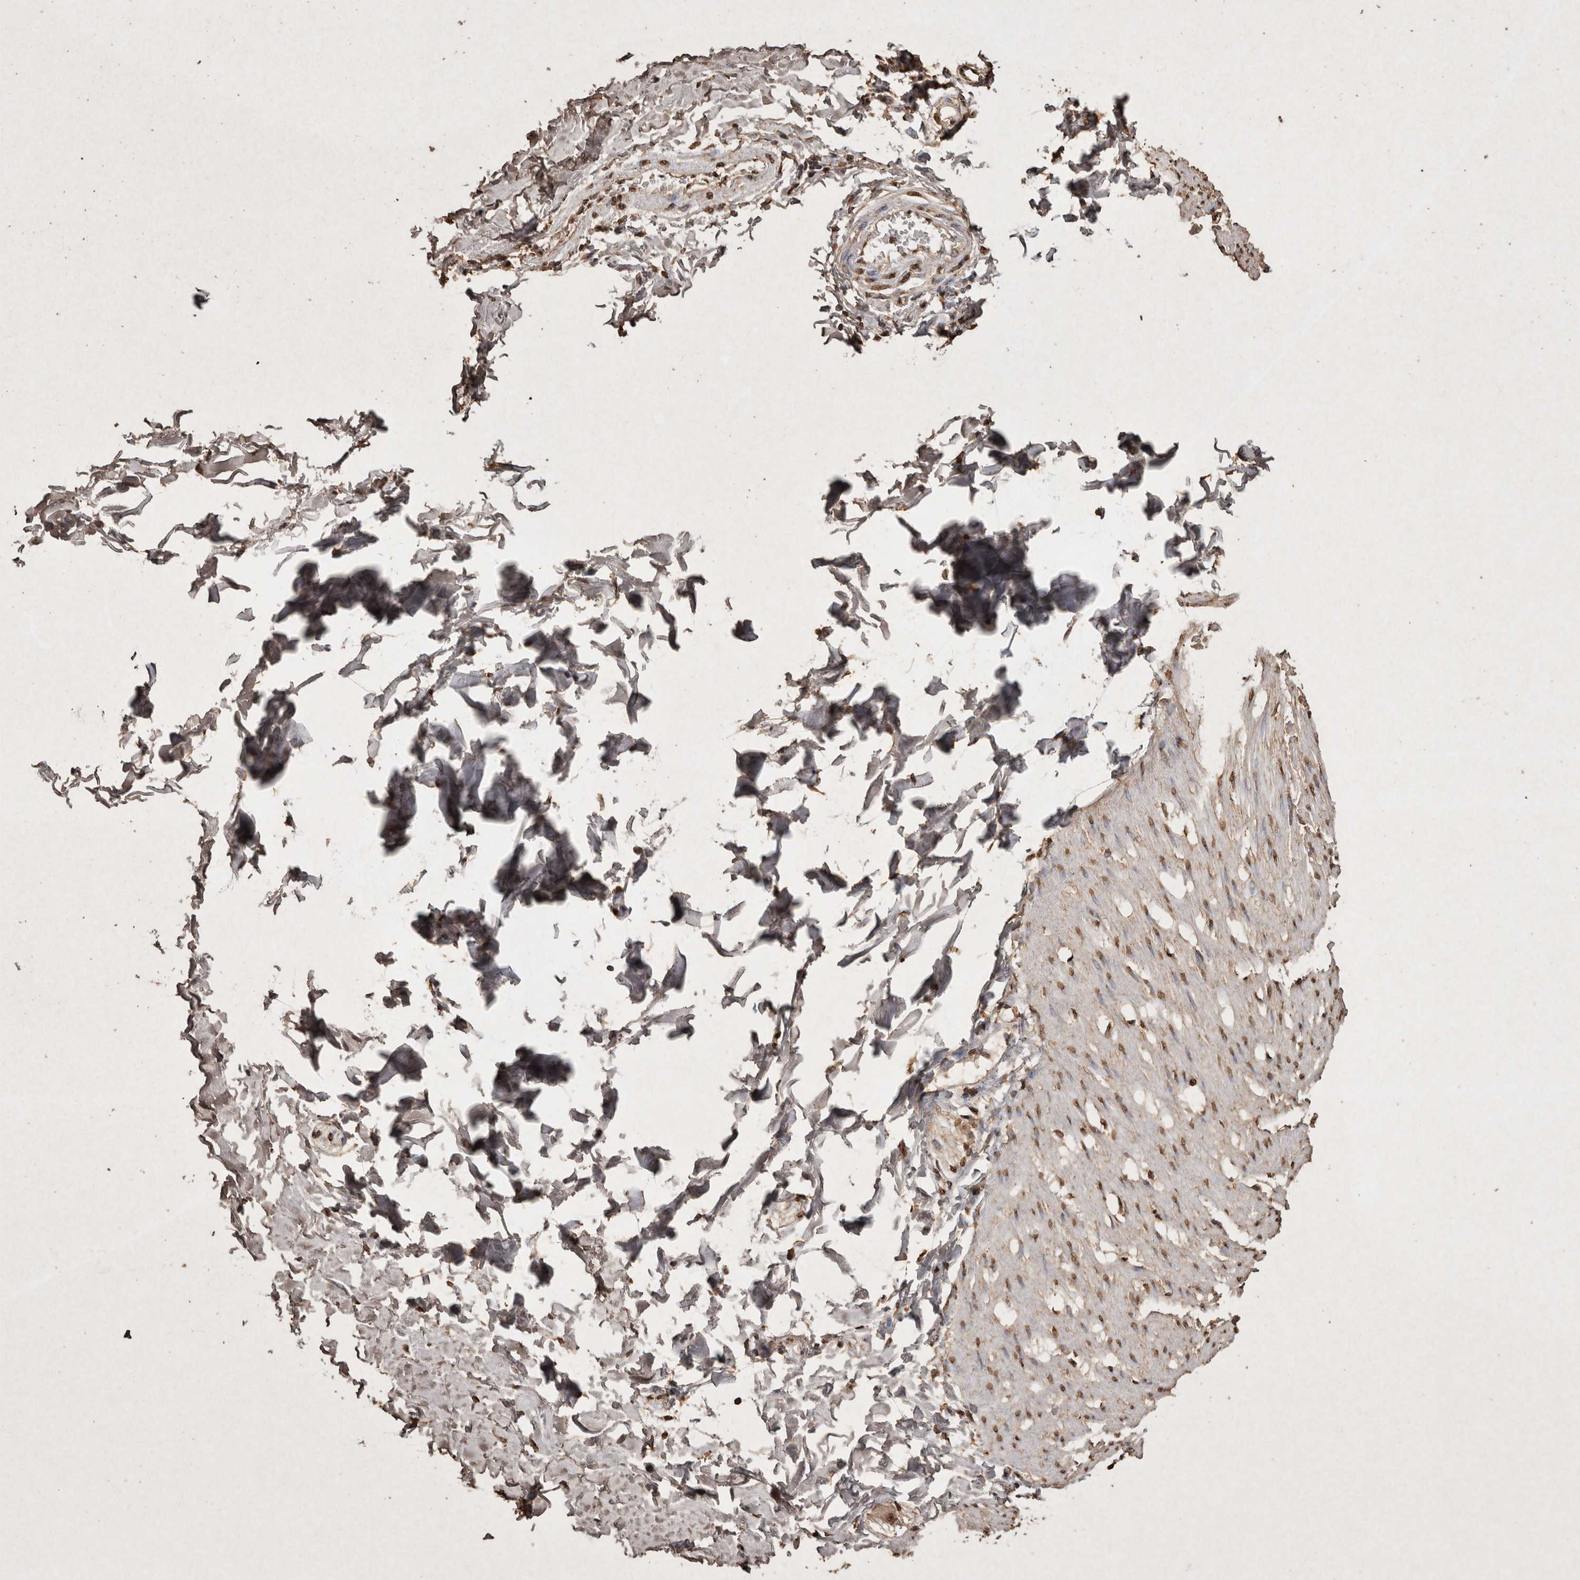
{"staining": {"intensity": "moderate", "quantity": ">75%", "location": "nuclear"}, "tissue": "smooth muscle", "cell_type": "Smooth muscle cells", "image_type": "normal", "snomed": [{"axis": "morphology", "description": "Normal tissue, NOS"}, {"axis": "morphology", "description": "Adenocarcinoma, NOS"}, {"axis": "topography", "description": "Smooth muscle"}, {"axis": "topography", "description": "Colon"}], "caption": "Immunohistochemical staining of normal human smooth muscle demonstrates >75% levels of moderate nuclear protein expression in about >75% of smooth muscle cells.", "gene": "FSTL3", "patient": {"sex": "male", "age": 14}}